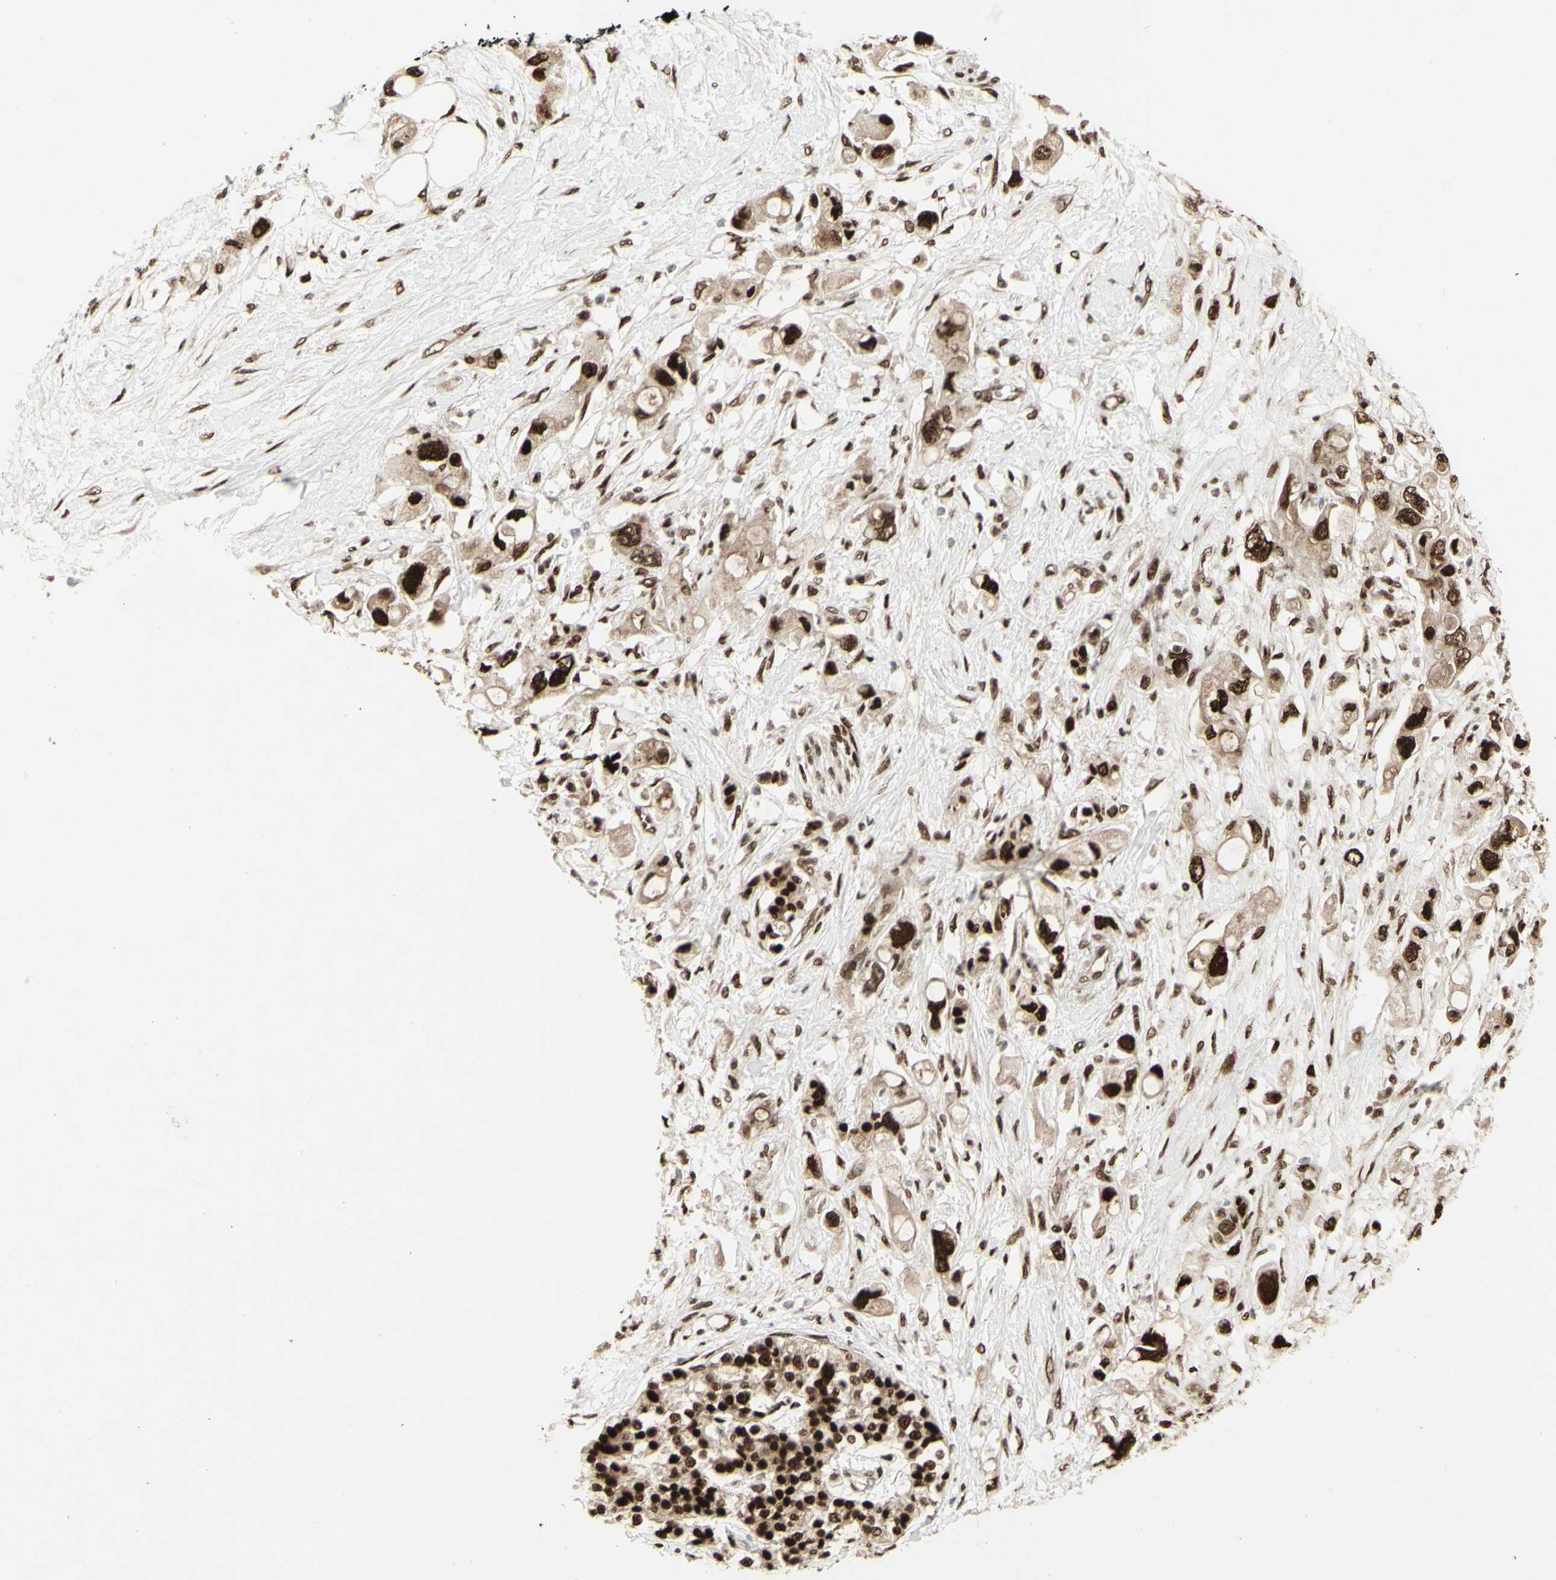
{"staining": {"intensity": "moderate", "quantity": ">75%", "location": "cytoplasmic/membranous,nuclear"}, "tissue": "pancreatic cancer", "cell_type": "Tumor cells", "image_type": "cancer", "snomed": [{"axis": "morphology", "description": "Adenocarcinoma, NOS"}, {"axis": "topography", "description": "Pancreas"}], "caption": "This is a micrograph of immunohistochemistry staining of pancreatic cancer (adenocarcinoma), which shows moderate positivity in the cytoplasmic/membranous and nuclear of tumor cells.", "gene": "CBX1", "patient": {"sex": "female", "age": 56}}